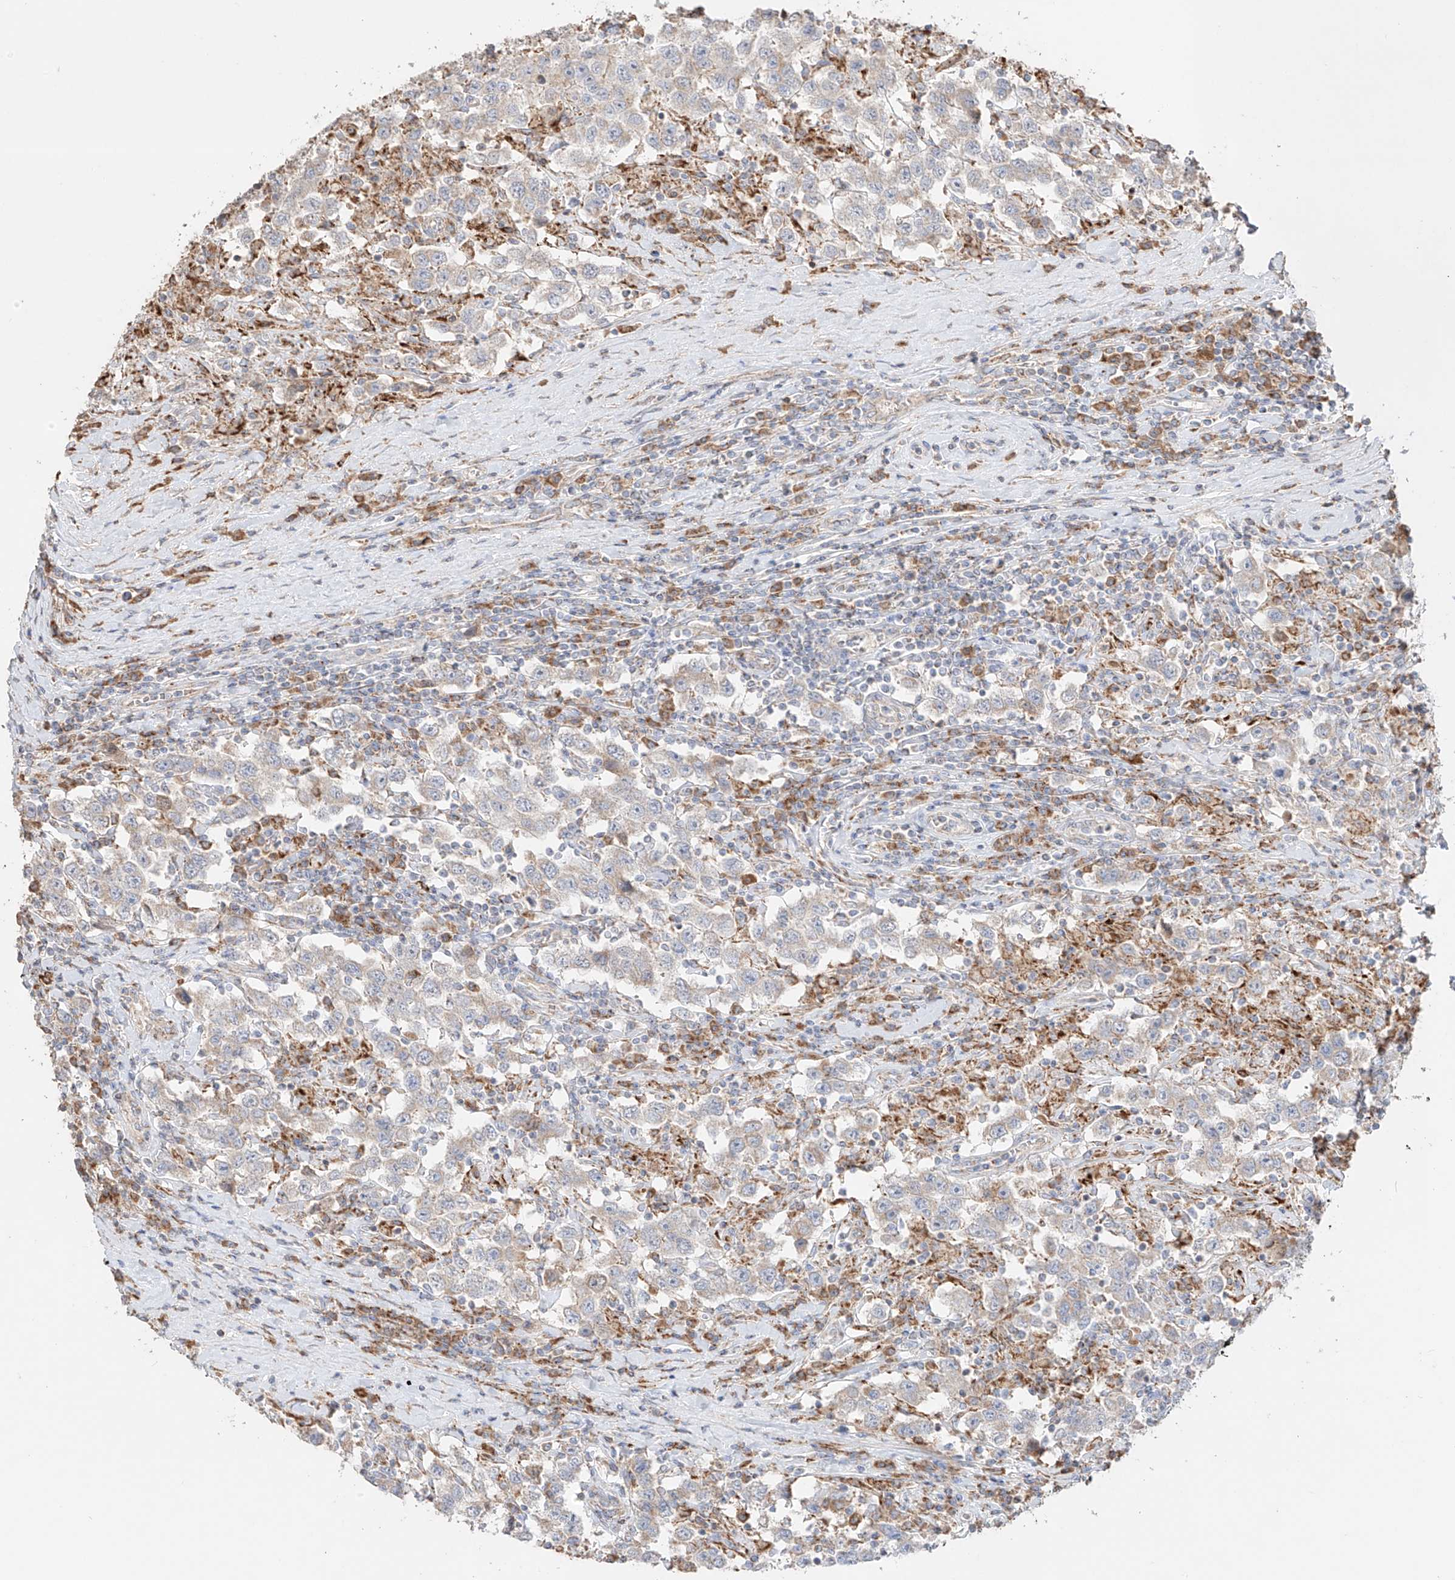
{"staining": {"intensity": "weak", "quantity": "25%-75%", "location": "cytoplasmic/membranous"}, "tissue": "testis cancer", "cell_type": "Tumor cells", "image_type": "cancer", "snomed": [{"axis": "morphology", "description": "Seminoma, NOS"}, {"axis": "topography", "description": "Testis"}], "caption": "A brown stain shows weak cytoplasmic/membranous positivity of a protein in human testis cancer (seminoma) tumor cells.", "gene": "COLGALT2", "patient": {"sex": "male", "age": 41}}